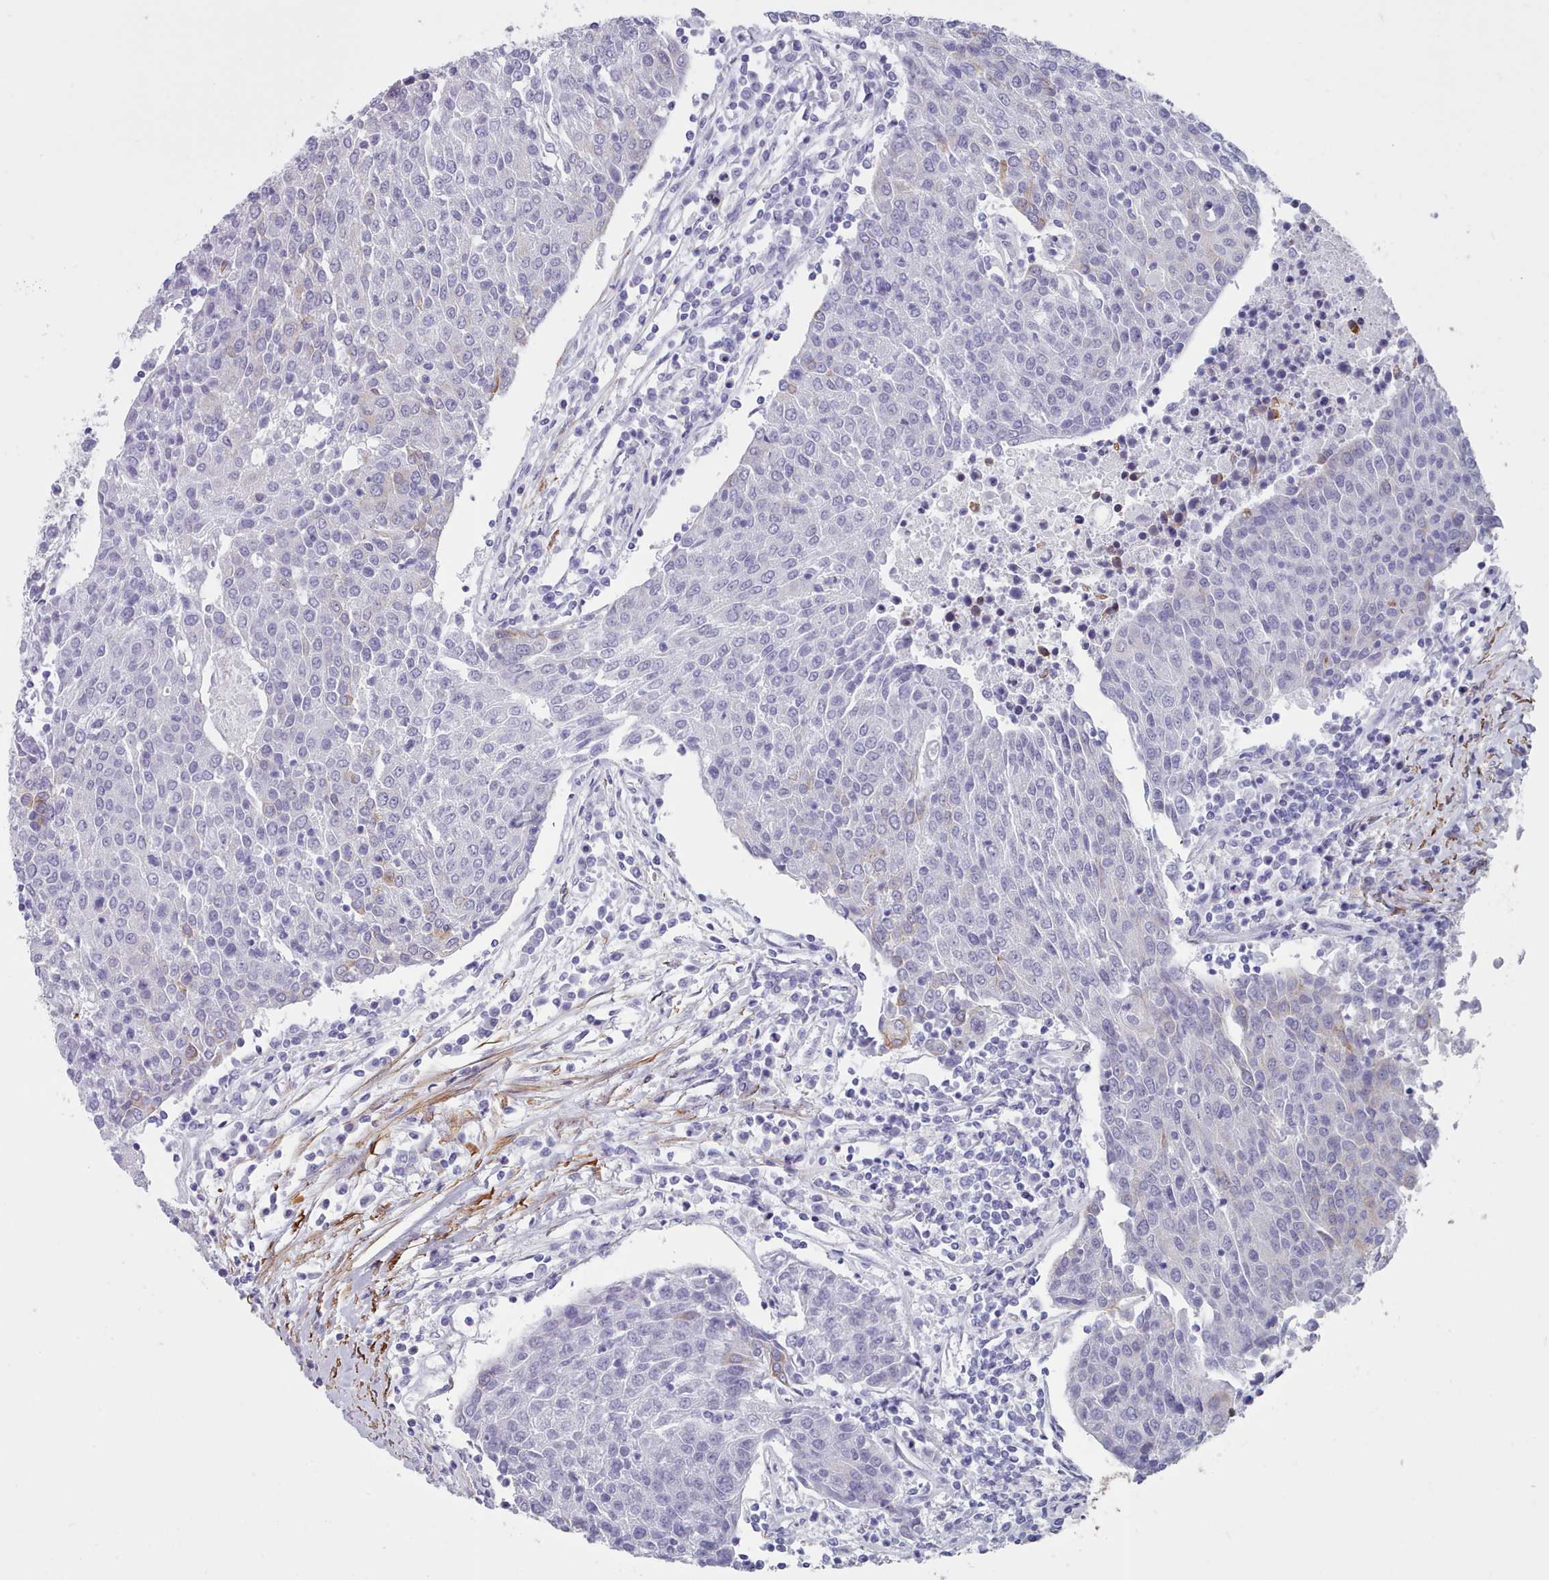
{"staining": {"intensity": "moderate", "quantity": "<25%", "location": "cytoplasmic/membranous"}, "tissue": "urothelial cancer", "cell_type": "Tumor cells", "image_type": "cancer", "snomed": [{"axis": "morphology", "description": "Urothelial carcinoma, High grade"}, {"axis": "topography", "description": "Urinary bladder"}], "caption": "High-power microscopy captured an immunohistochemistry histopathology image of high-grade urothelial carcinoma, revealing moderate cytoplasmic/membranous expression in approximately <25% of tumor cells.", "gene": "FPGS", "patient": {"sex": "female", "age": 85}}